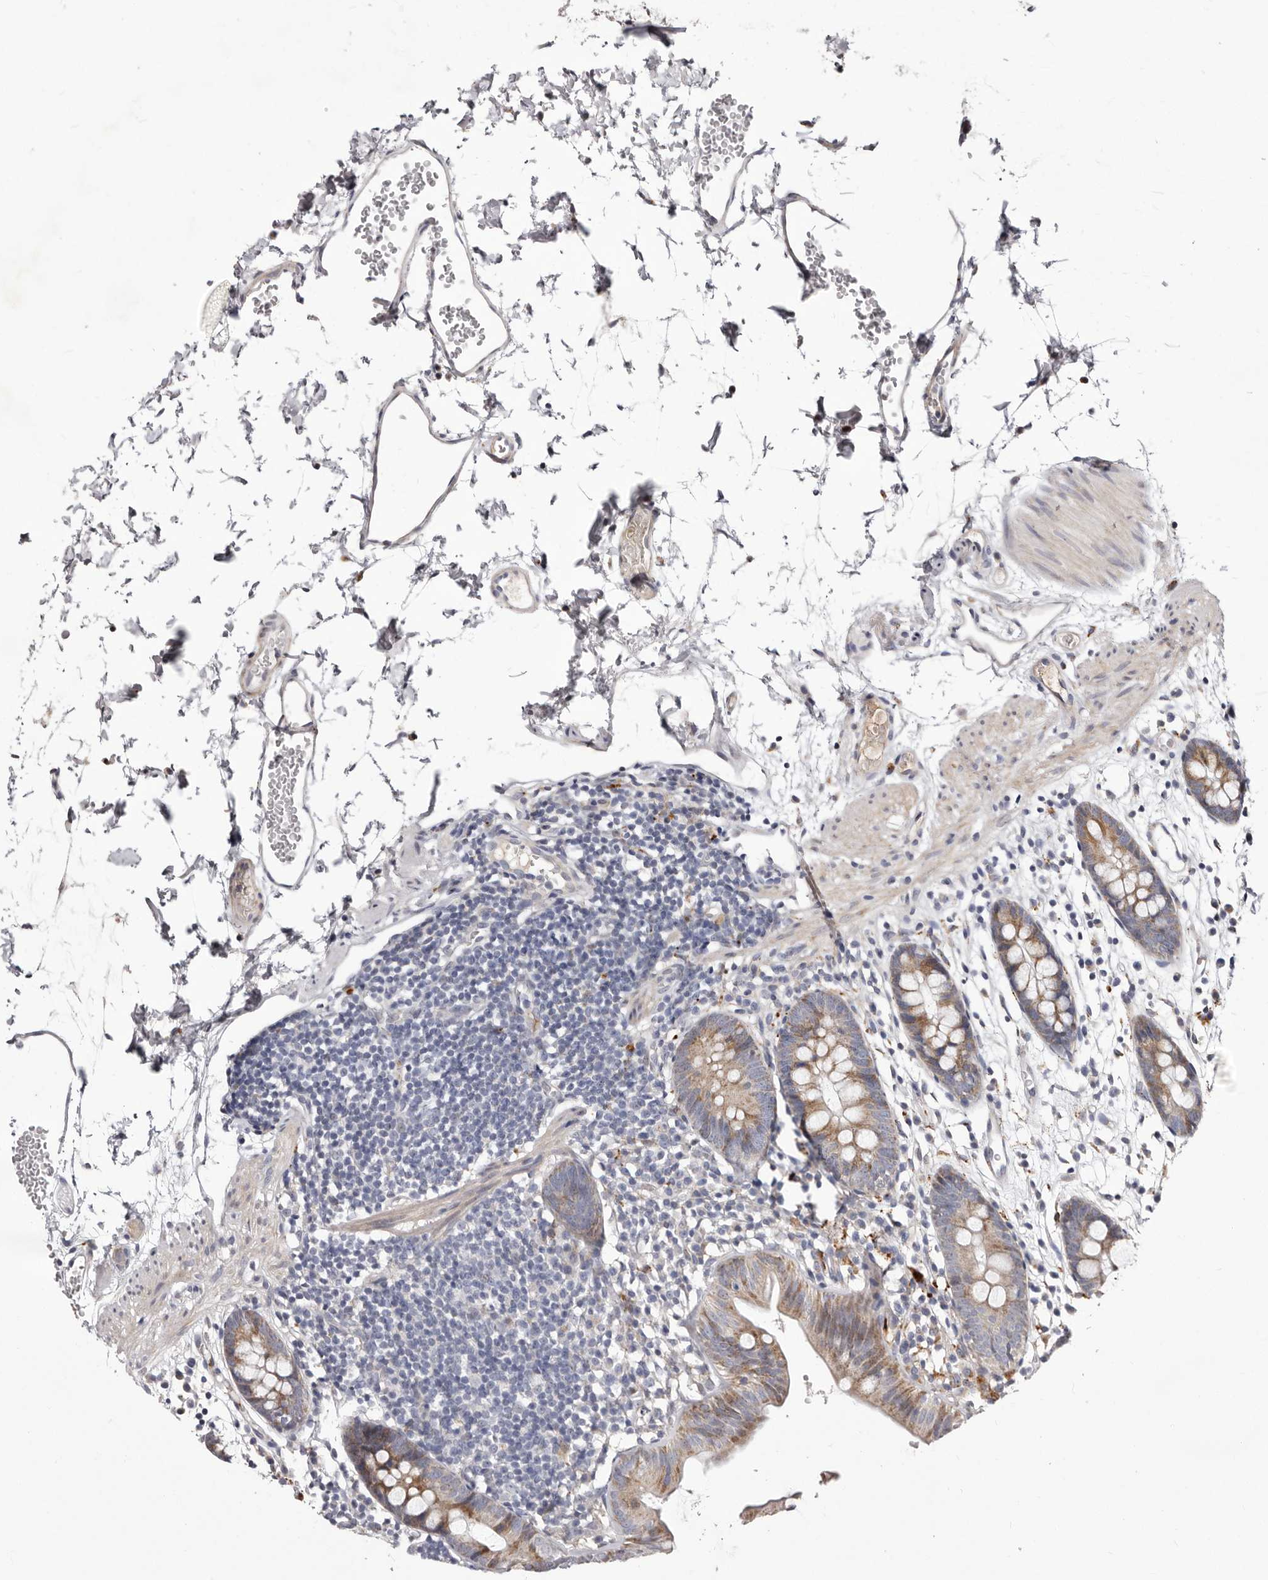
{"staining": {"intensity": "weak", "quantity": ">75%", "location": "cytoplasmic/membranous"}, "tissue": "colon", "cell_type": "Endothelial cells", "image_type": "normal", "snomed": [{"axis": "morphology", "description": "Normal tissue, NOS"}, {"axis": "topography", "description": "Colon"}], "caption": "Colon stained with IHC displays weak cytoplasmic/membranous expression in about >75% of endothelial cells.", "gene": "NUBPL", "patient": {"sex": "male", "age": 56}}